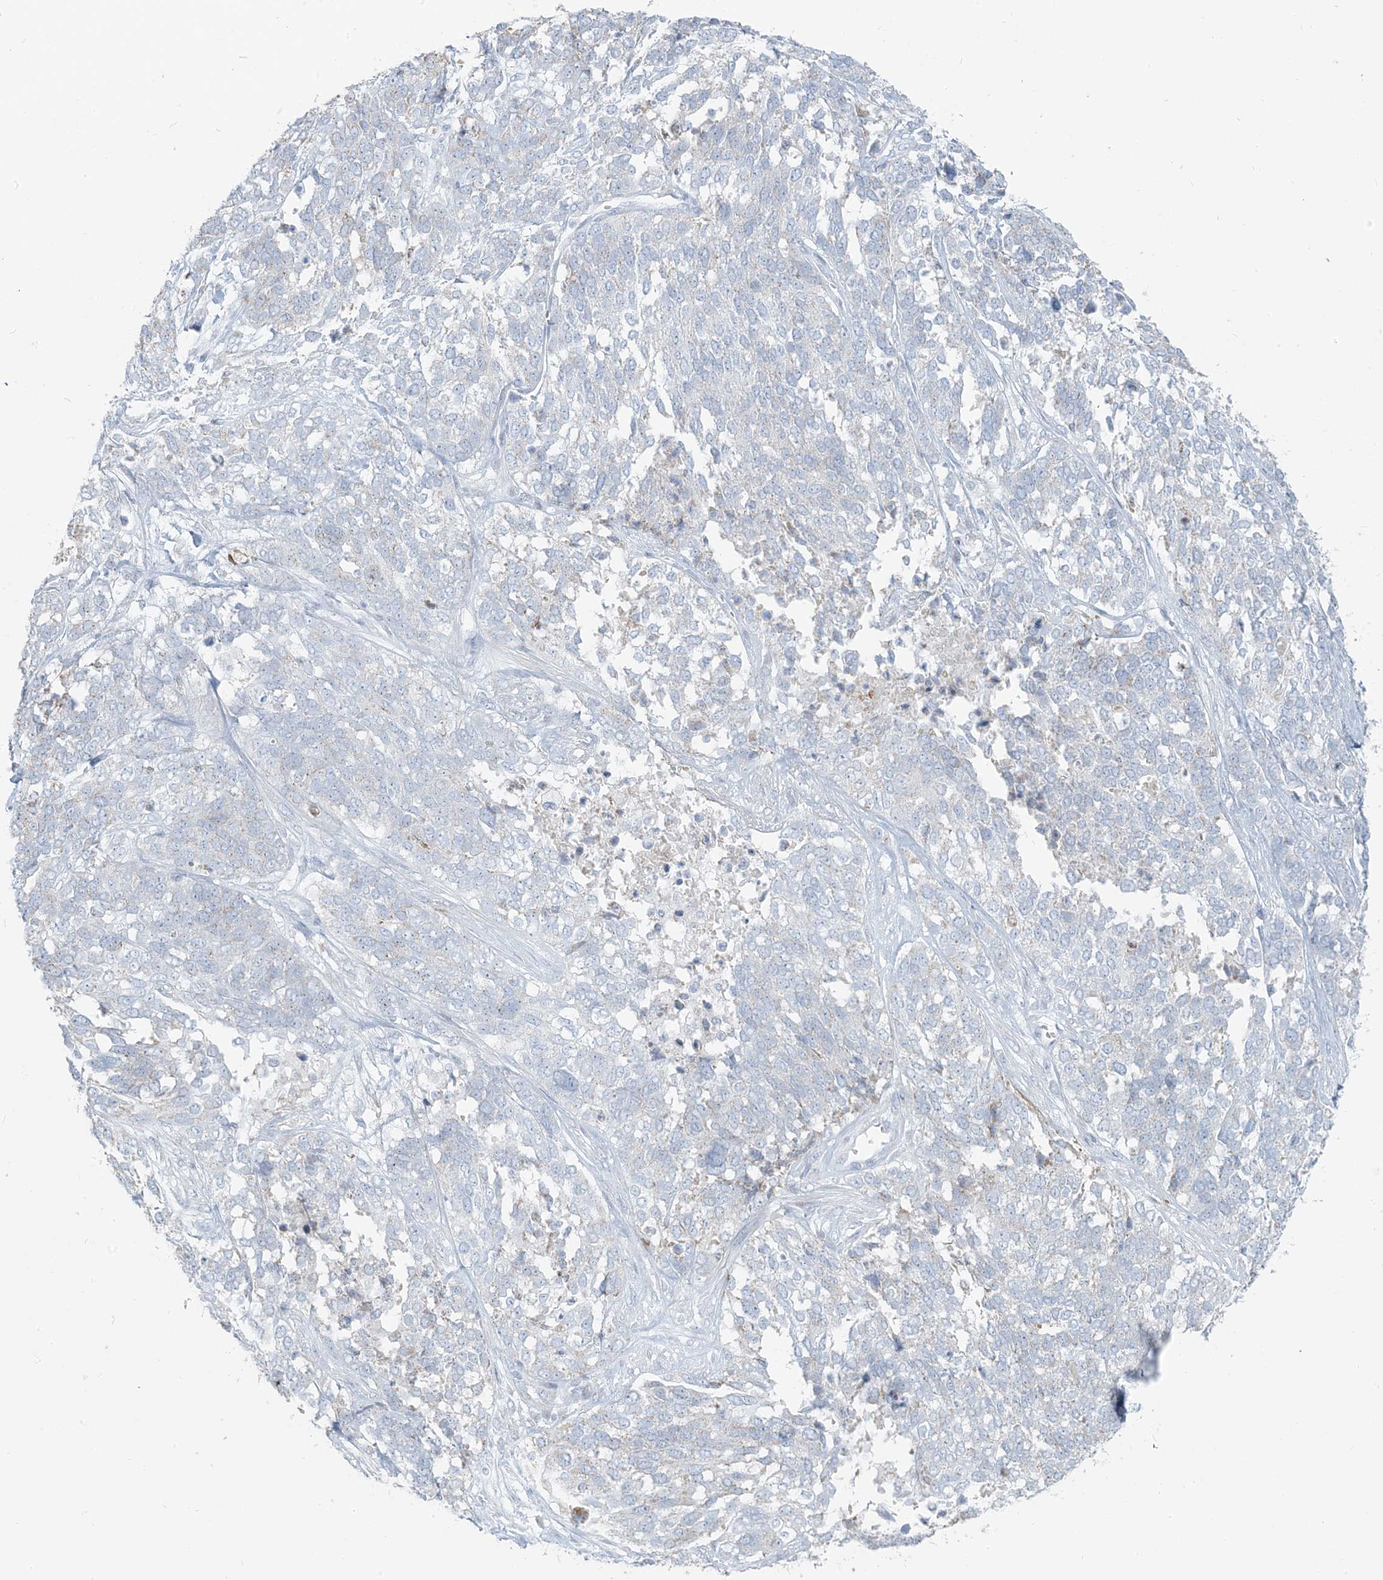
{"staining": {"intensity": "negative", "quantity": "none", "location": "none"}, "tissue": "ovarian cancer", "cell_type": "Tumor cells", "image_type": "cancer", "snomed": [{"axis": "morphology", "description": "Cystadenocarcinoma, serous, NOS"}, {"axis": "topography", "description": "Ovary"}], "caption": "A photomicrograph of ovarian cancer (serous cystadenocarcinoma) stained for a protein displays no brown staining in tumor cells. Nuclei are stained in blue.", "gene": "SCML1", "patient": {"sex": "female", "age": 44}}